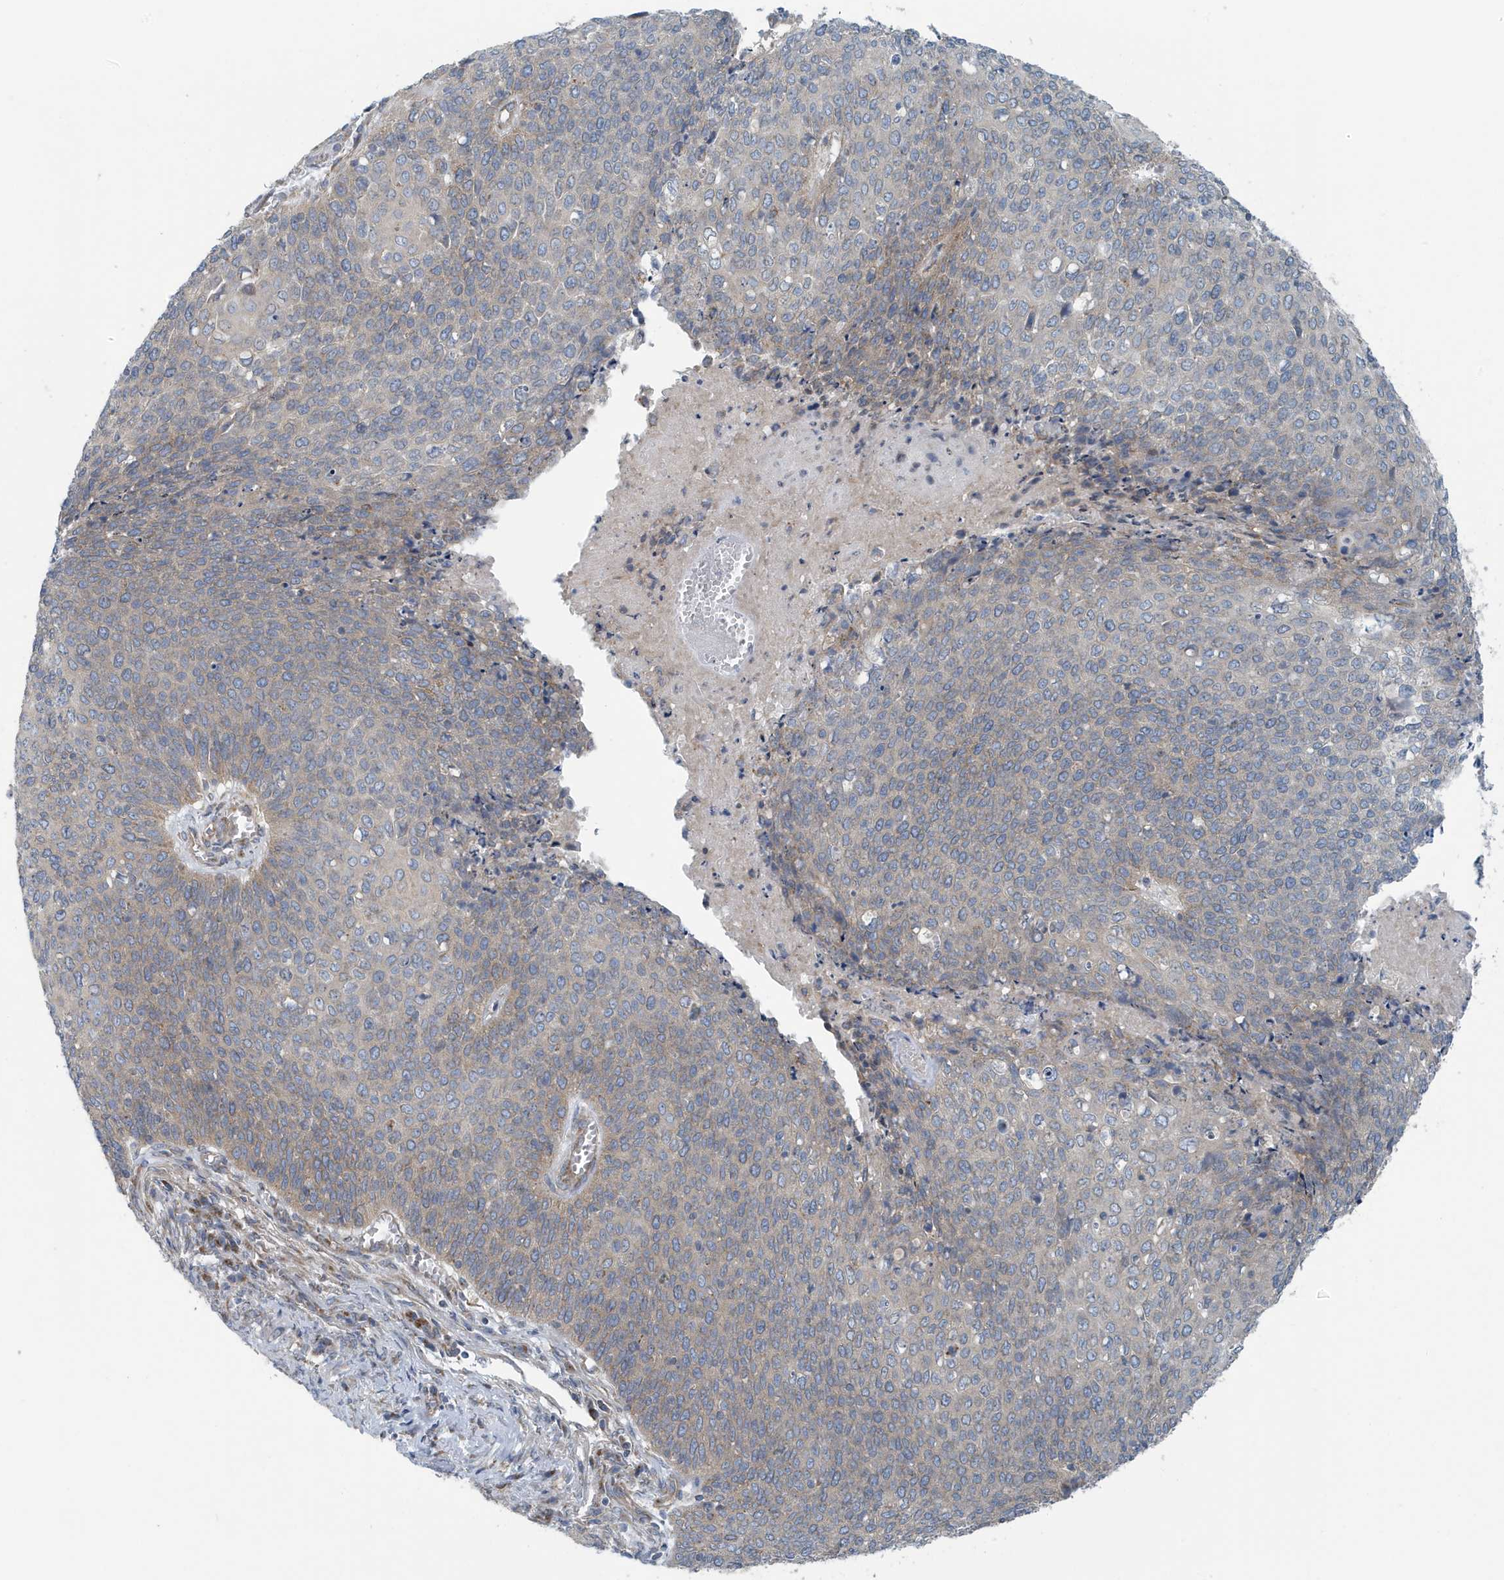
{"staining": {"intensity": "weak", "quantity": "<25%", "location": "cytoplasmic/membranous"}, "tissue": "cervical cancer", "cell_type": "Tumor cells", "image_type": "cancer", "snomed": [{"axis": "morphology", "description": "Squamous cell carcinoma, NOS"}, {"axis": "topography", "description": "Cervix"}], "caption": "IHC histopathology image of neoplastic tissue: human cervical squamous cell carcinoma stained with DAB (3,3'-diaminobenzidine) exhibits no significant protein staining in tumor cells. (DAB immunohistochemistry (IHC), high magnification).", "gene": "PPM1M", "patient": {"sex": "female", "age": 39}}